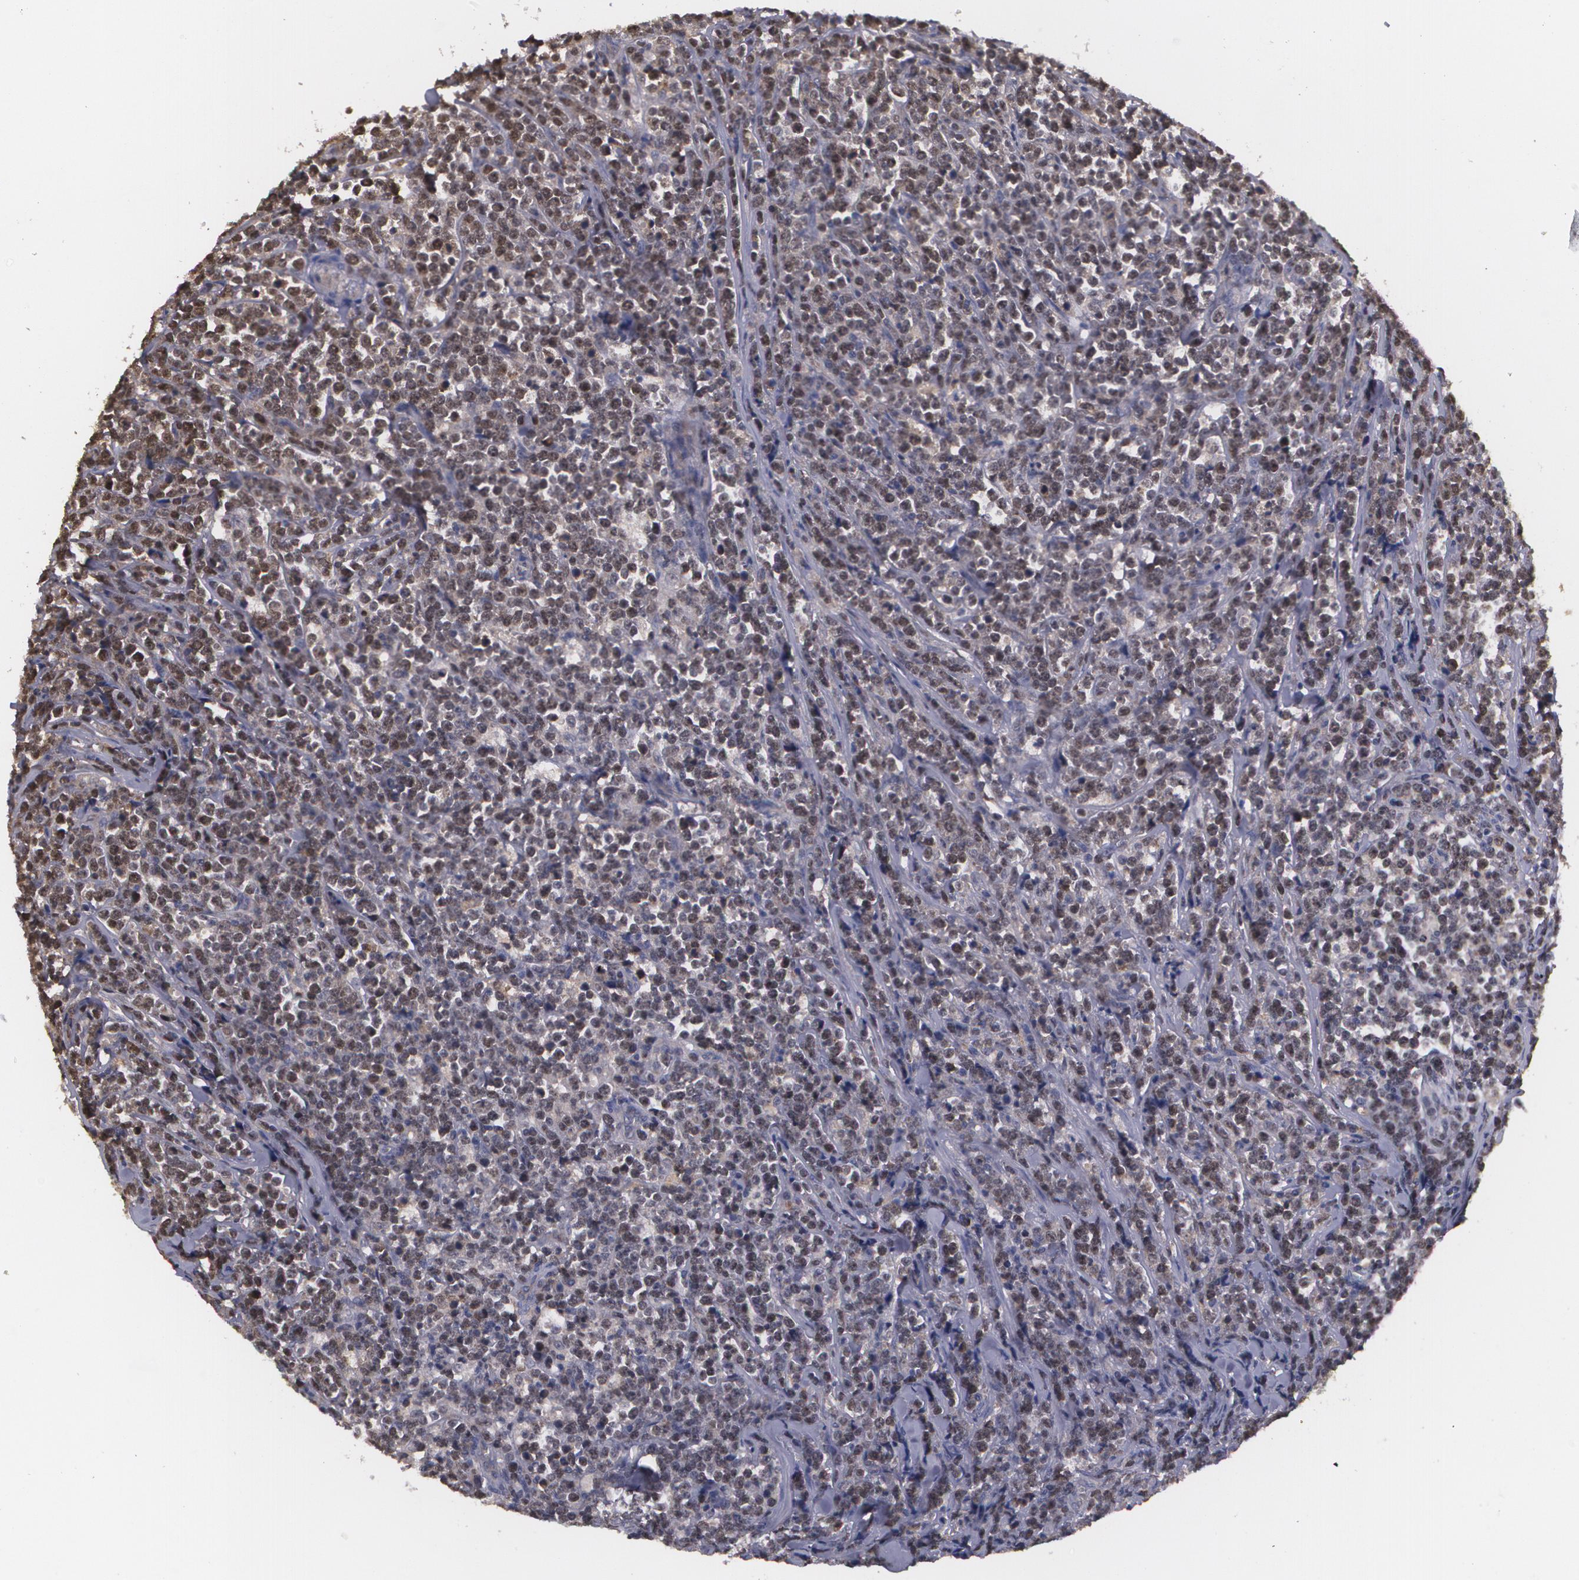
{"staining": {"intensity": "moderate", "quantity": ">75%", "location": "nuclear"}, "tissue": "lymphoma", "cell_type": "Tumor cells", "image_type": "cancer", "snomed": [{"axis": "morphology", "description": "Malignant lymphoma, non-Hodgkin's type, High grade"}, {"axis": "topography", "description": "Small intestine"}, {"axis": "topography", "description": "Colon"}], "caption": "DAB immunohistochemical staining of human high-grade malignant lymphoma, non-Hodgkin's type displays moderate nuclear protein positivity in about >75% of tumor cells. (DAB IHC, brown staining for protein, blue staining for nuclei).", "gene": "BRCA1", "patient": {"sex": "male", "age": 8}}